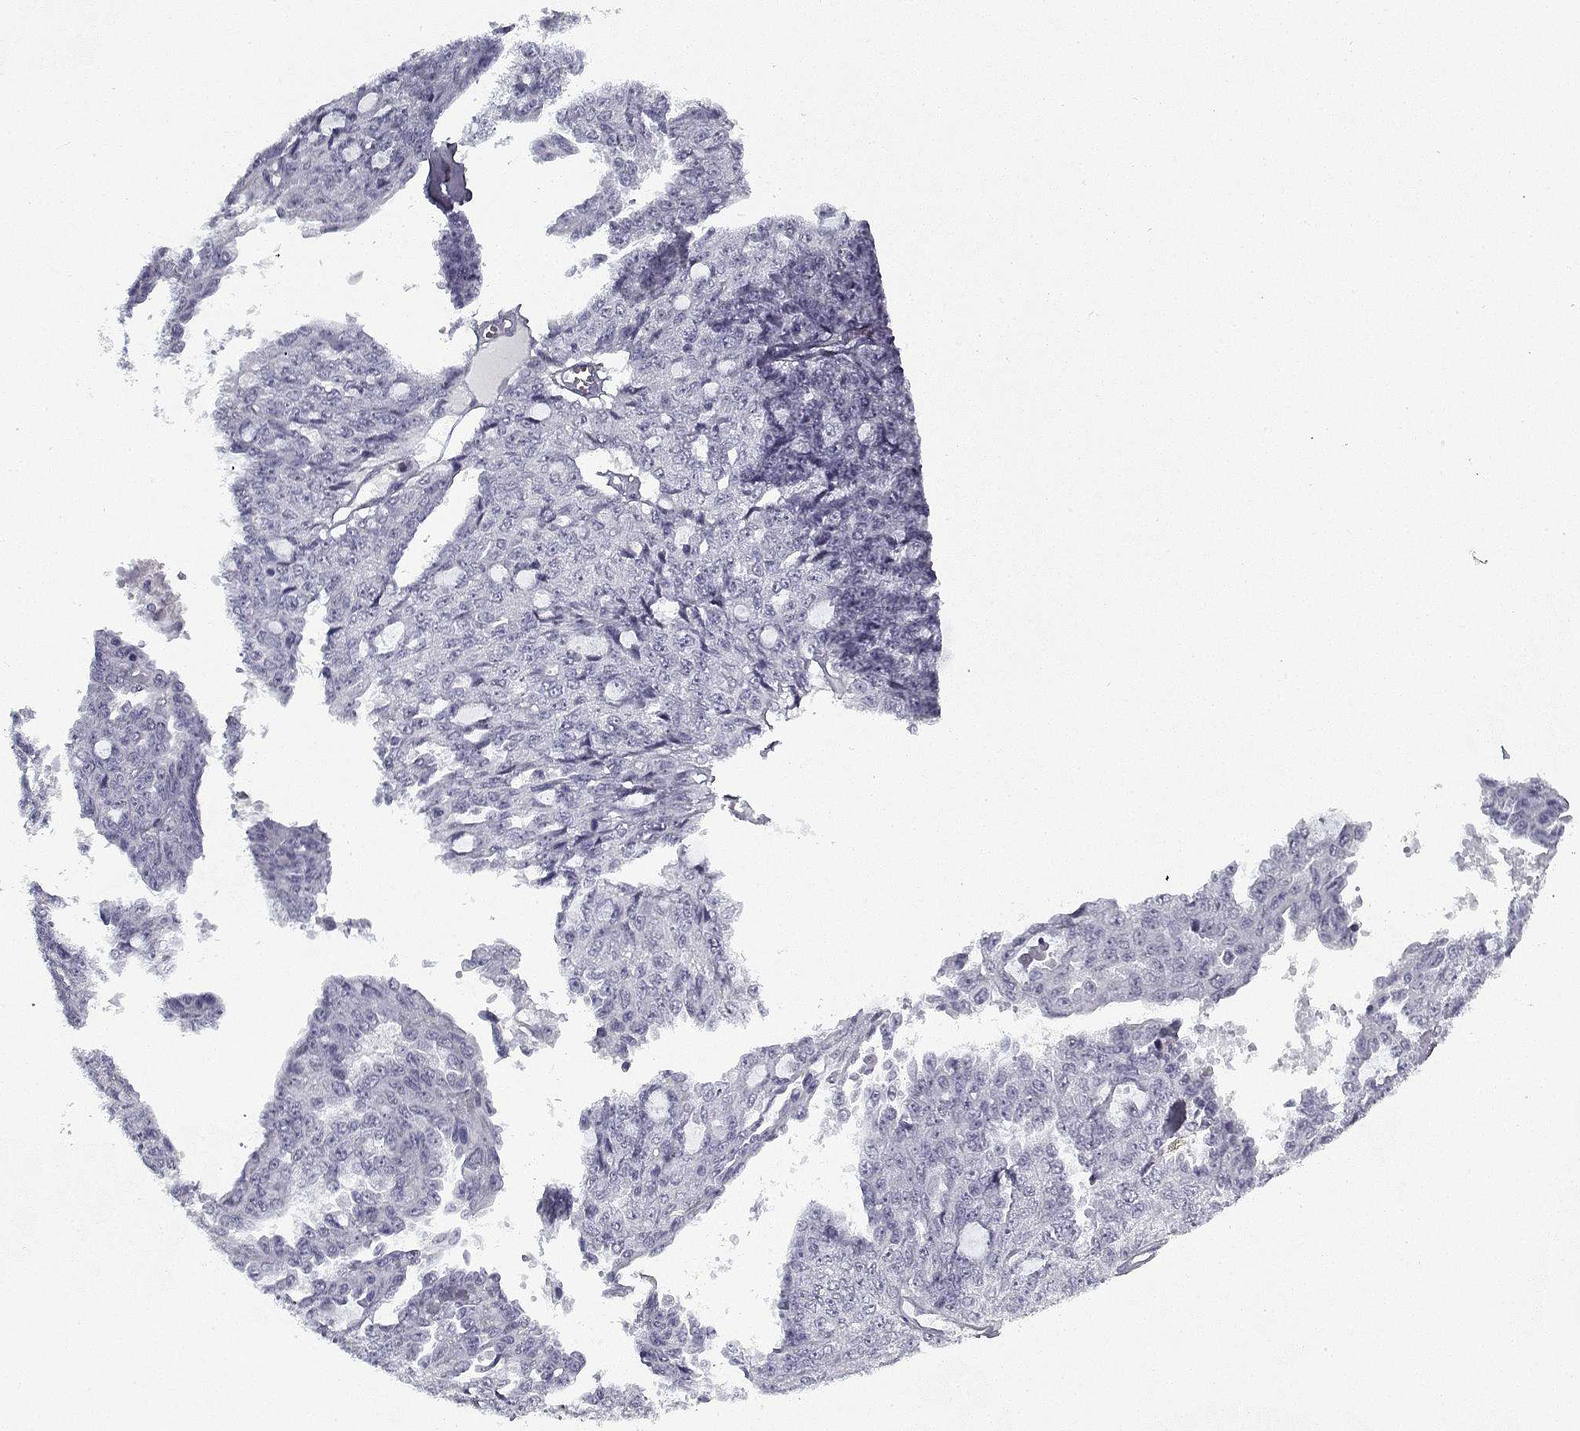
{"staining": {"intensity": "negative", "quantity": "none", "location": "none"}, "tissue": "ovarian cancer", "cell_type": "Tumor cells", "image_type": "cancer", "snomed": [{"axis": "morphology", "description": "Cystadenocarcinoma, serous, NOS"}, {"axis": "topography", "description": "Ovary"}], "caption": "Histopathology image shows no significant protein positivity in tumor cells of ovarian cancer.", "gene": "RNF32", "patient": {"sex": "female", "age": 71}}